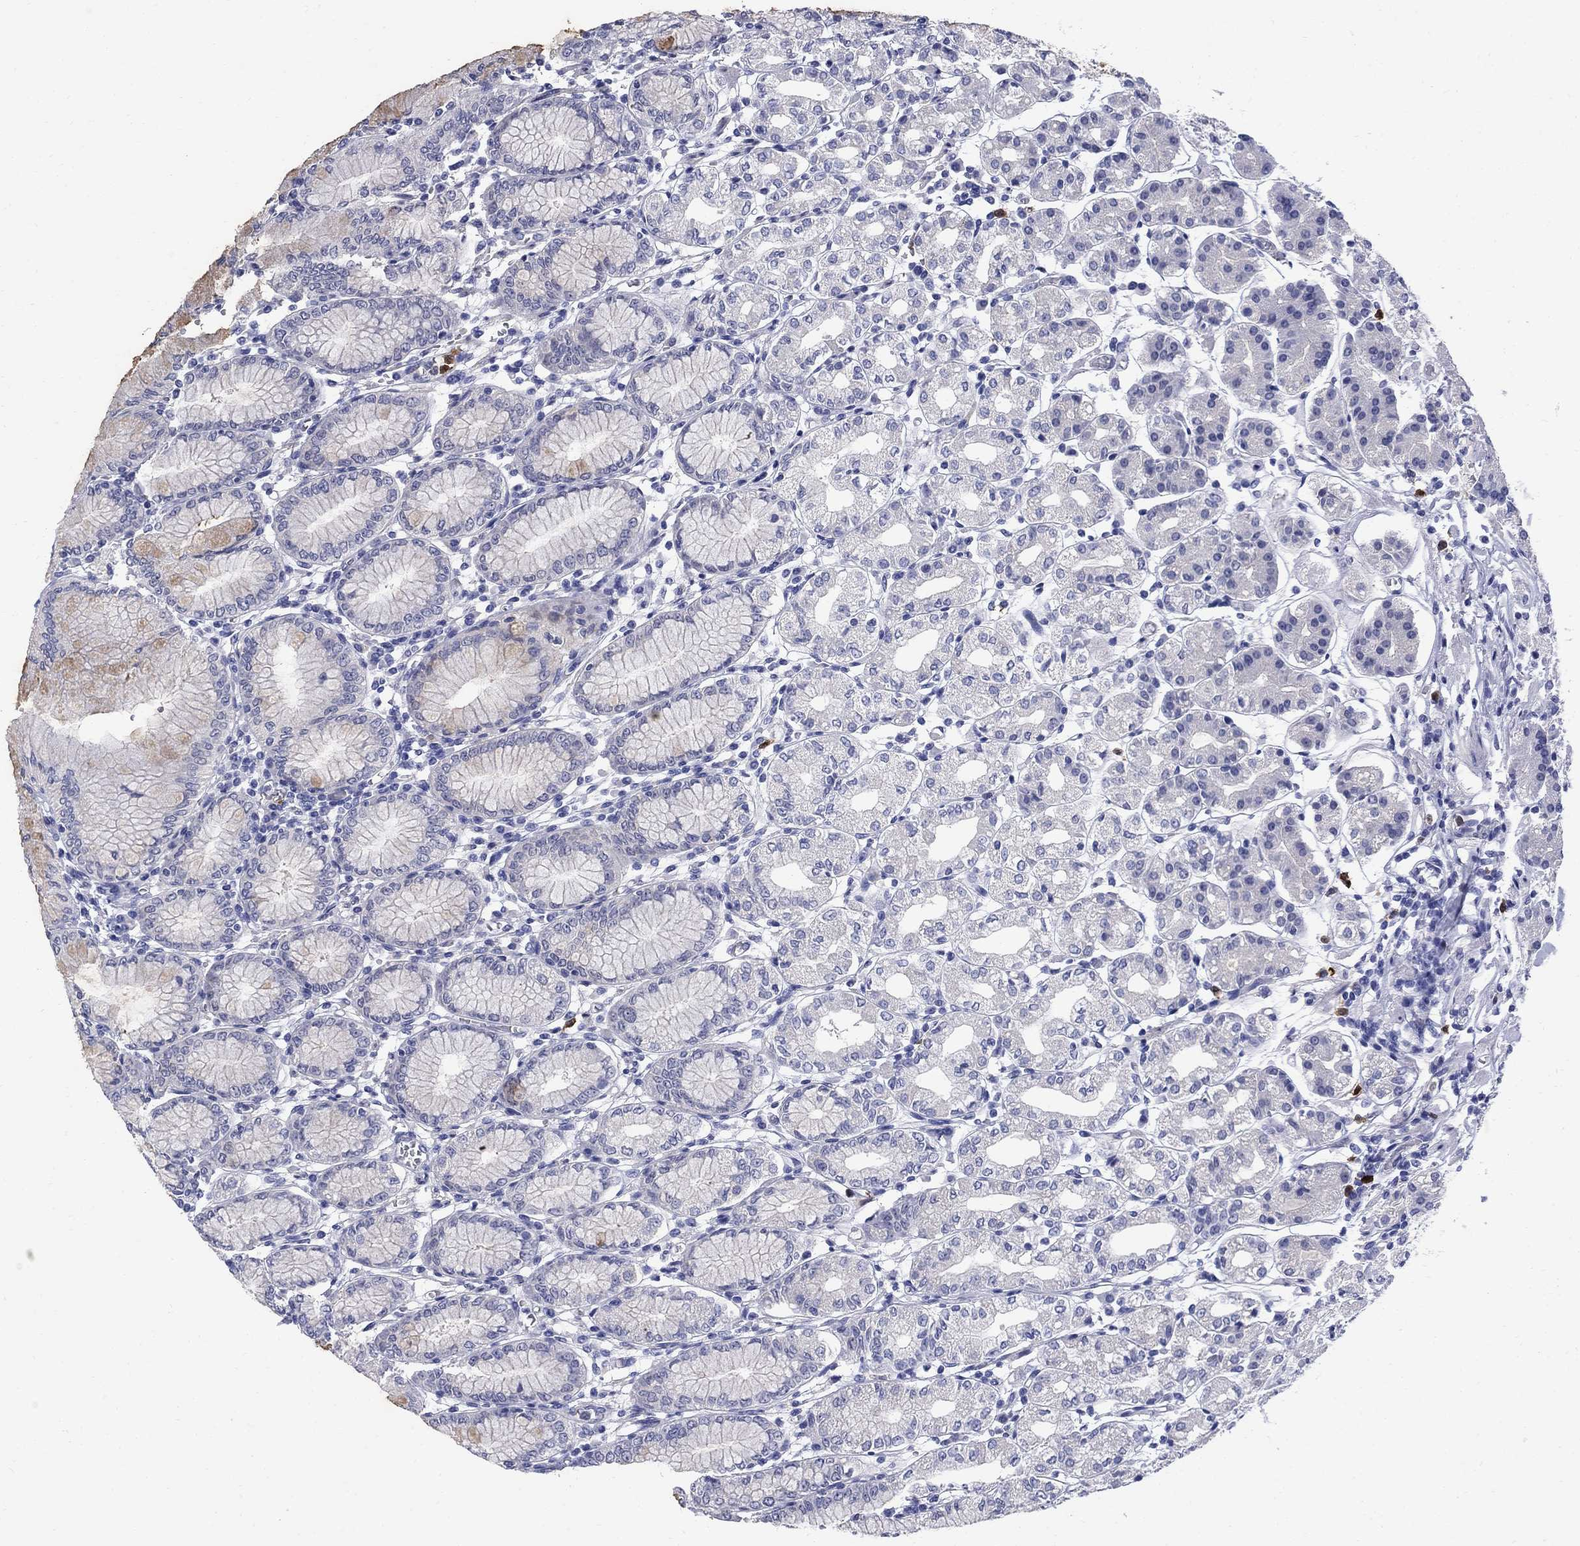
{"staining": {"intensity": "weak", "quantity": "<25%", "location": "cytoplasmic/membranous"}, "tissue": "stomach", "cell_type": "Glandular cells", "image_type": "normal", "snomed": [{"axis": "morphology", "description": "Normal tissue, NOS"}, {"axis": "topography", "description": "Skeletal muscle"}, {"axis": "topography", "description": "Stomach"}], "caption": "The image shows no staining of glandular cells in benign stomach.", "gene": "SERPINB2", "patient": {"sex": "female", "age": 57}}